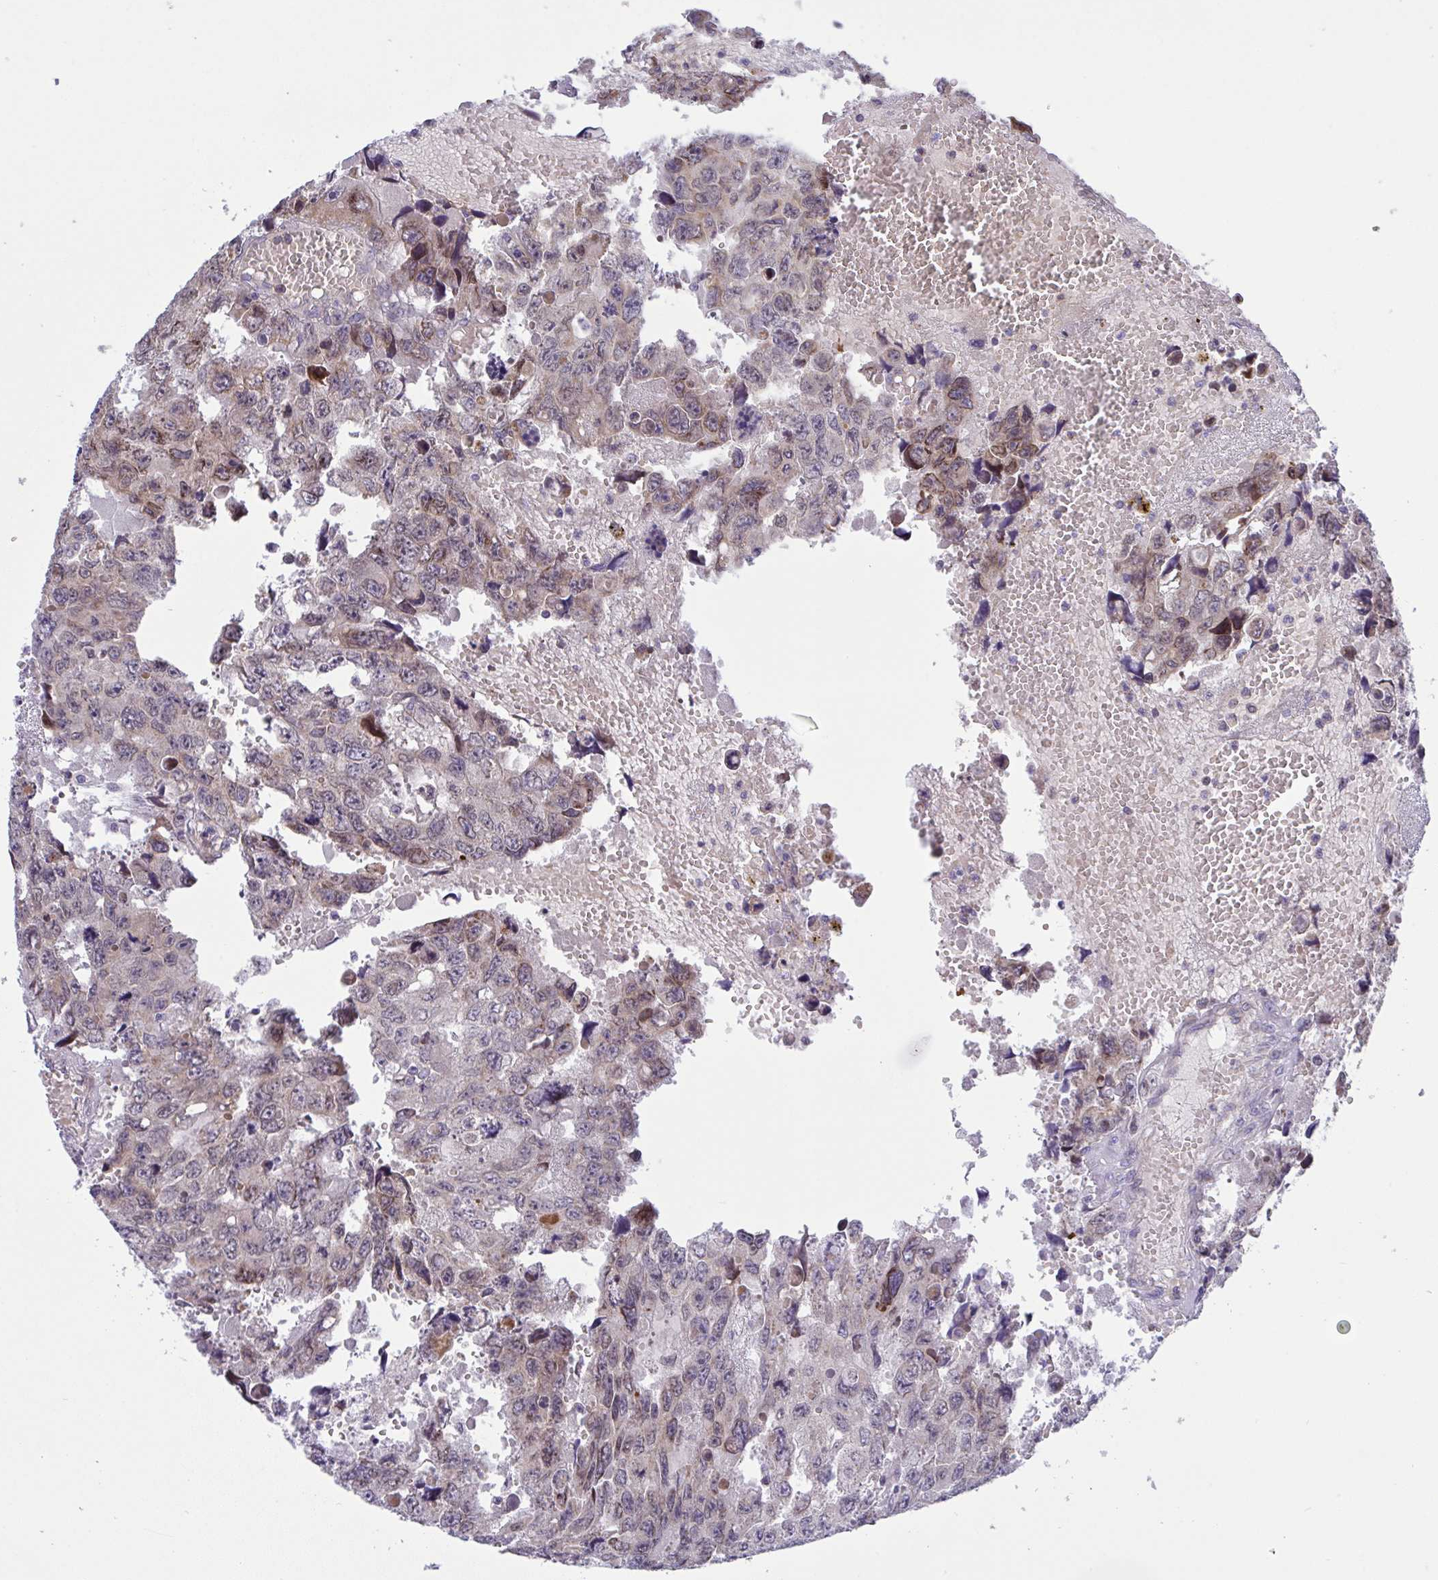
{"staining": {"intensity": "weak", "quantity": "25%-75%", "location": "cytoplasmic/membranous"}, "tissue": "testis cancer", "cell_type": "Tumor cells", "image_type": "cancer", "snomed": [{"axis": "morphology", "description": "Seminoma, NOS"}, {"axis": "topography", "description": "Testis"}], "caption": "Immunohistochemistry image of neoplastic tissue: testis cancer (seminoma) stained using IHC demonstrates low levels of weak protein expression localized specifically in the cytoplasmic/membranous of tumor cells, appearing as a cytoplasmic/membranous brown color.", "gene": "NTN1", "patient": {"sex": "male", "age": 26}}